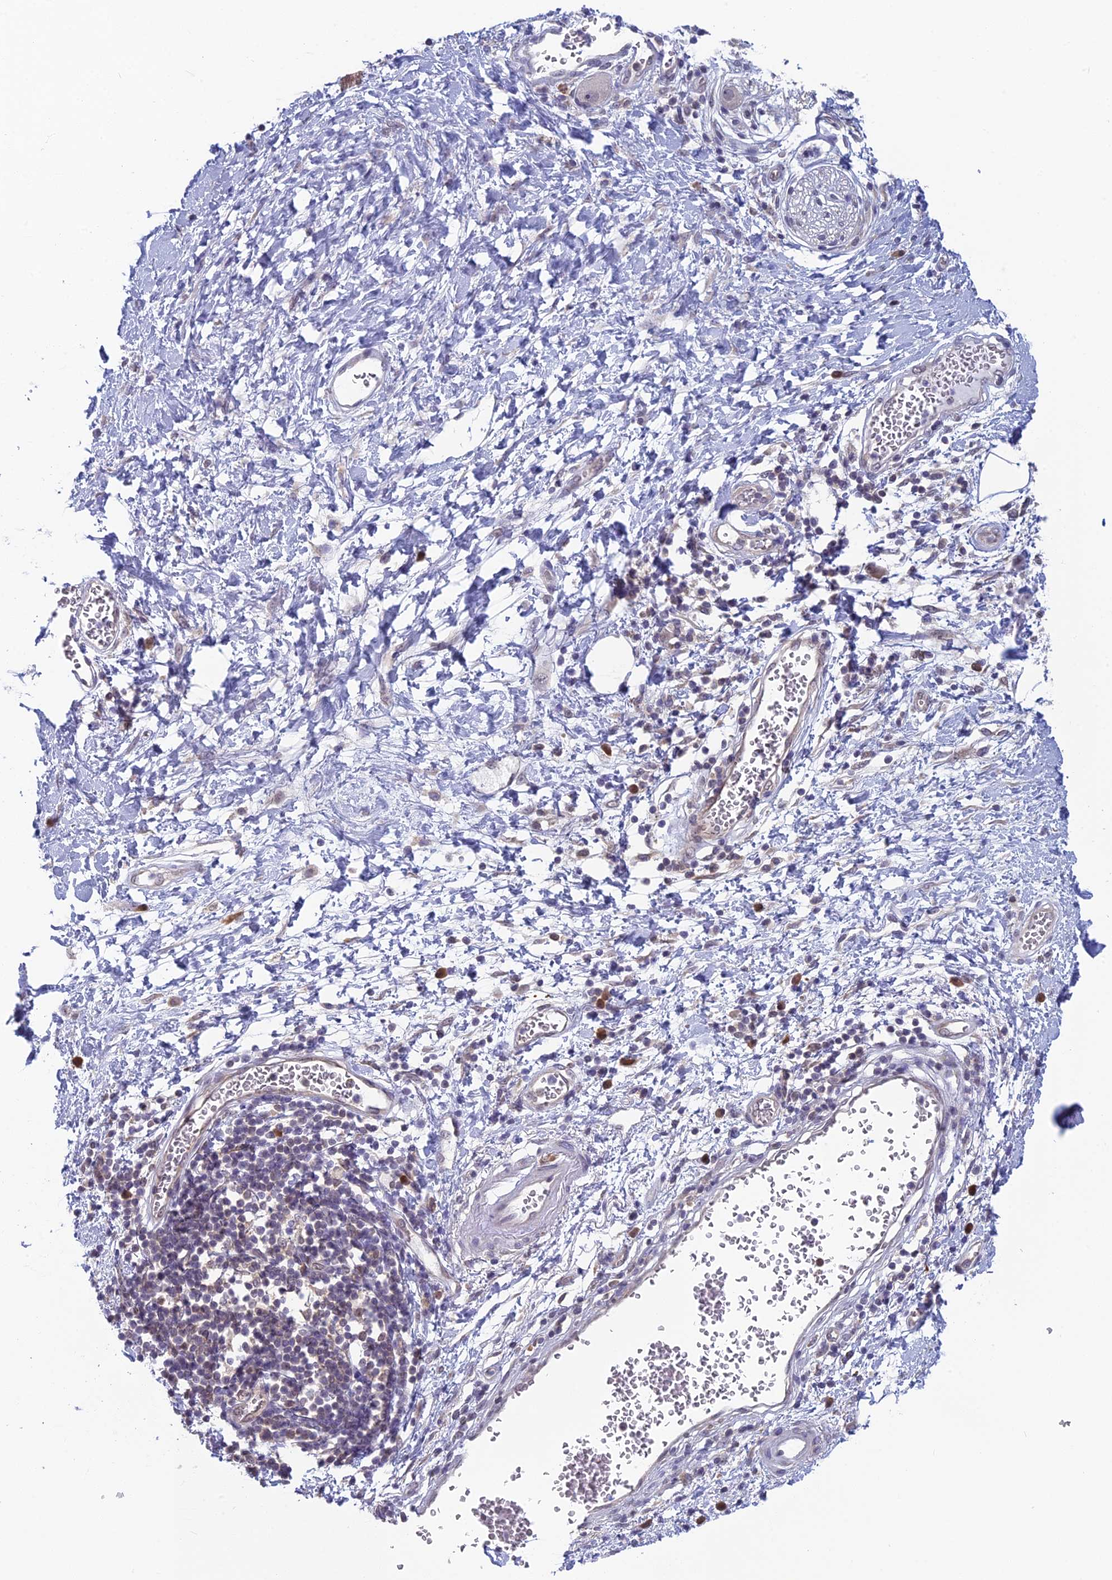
{"staining": {"intensity": "negative", "quantity": "none", "location": "none"}, "tissue": "adipose tissue", "cell_type": "Adipocytes", "image_type": "normal", "snomed": [{"axis": "morphology", "description": "Normal tissue, NOS"}, {"axis": "morphology", "description": "Adenocarcinoma, NOS"}, {"axis": "topography", "description": "Duodenum"}, {"axis": "topography", "description": "Peripheral nerve tissue"}], "caption": "High power microscopy image of an immunohistochemistry histopathology image of unremarkable adipose tissue, revealing no significant positivity in adipocytes. Brightfield microscopy of immunohistochemistry (IHC) stained with DAB (brown) and hematoxylin (blue), captured at high magnification.", "gene": "MRI1", "patient": {"sex": "female", "age": 60}}